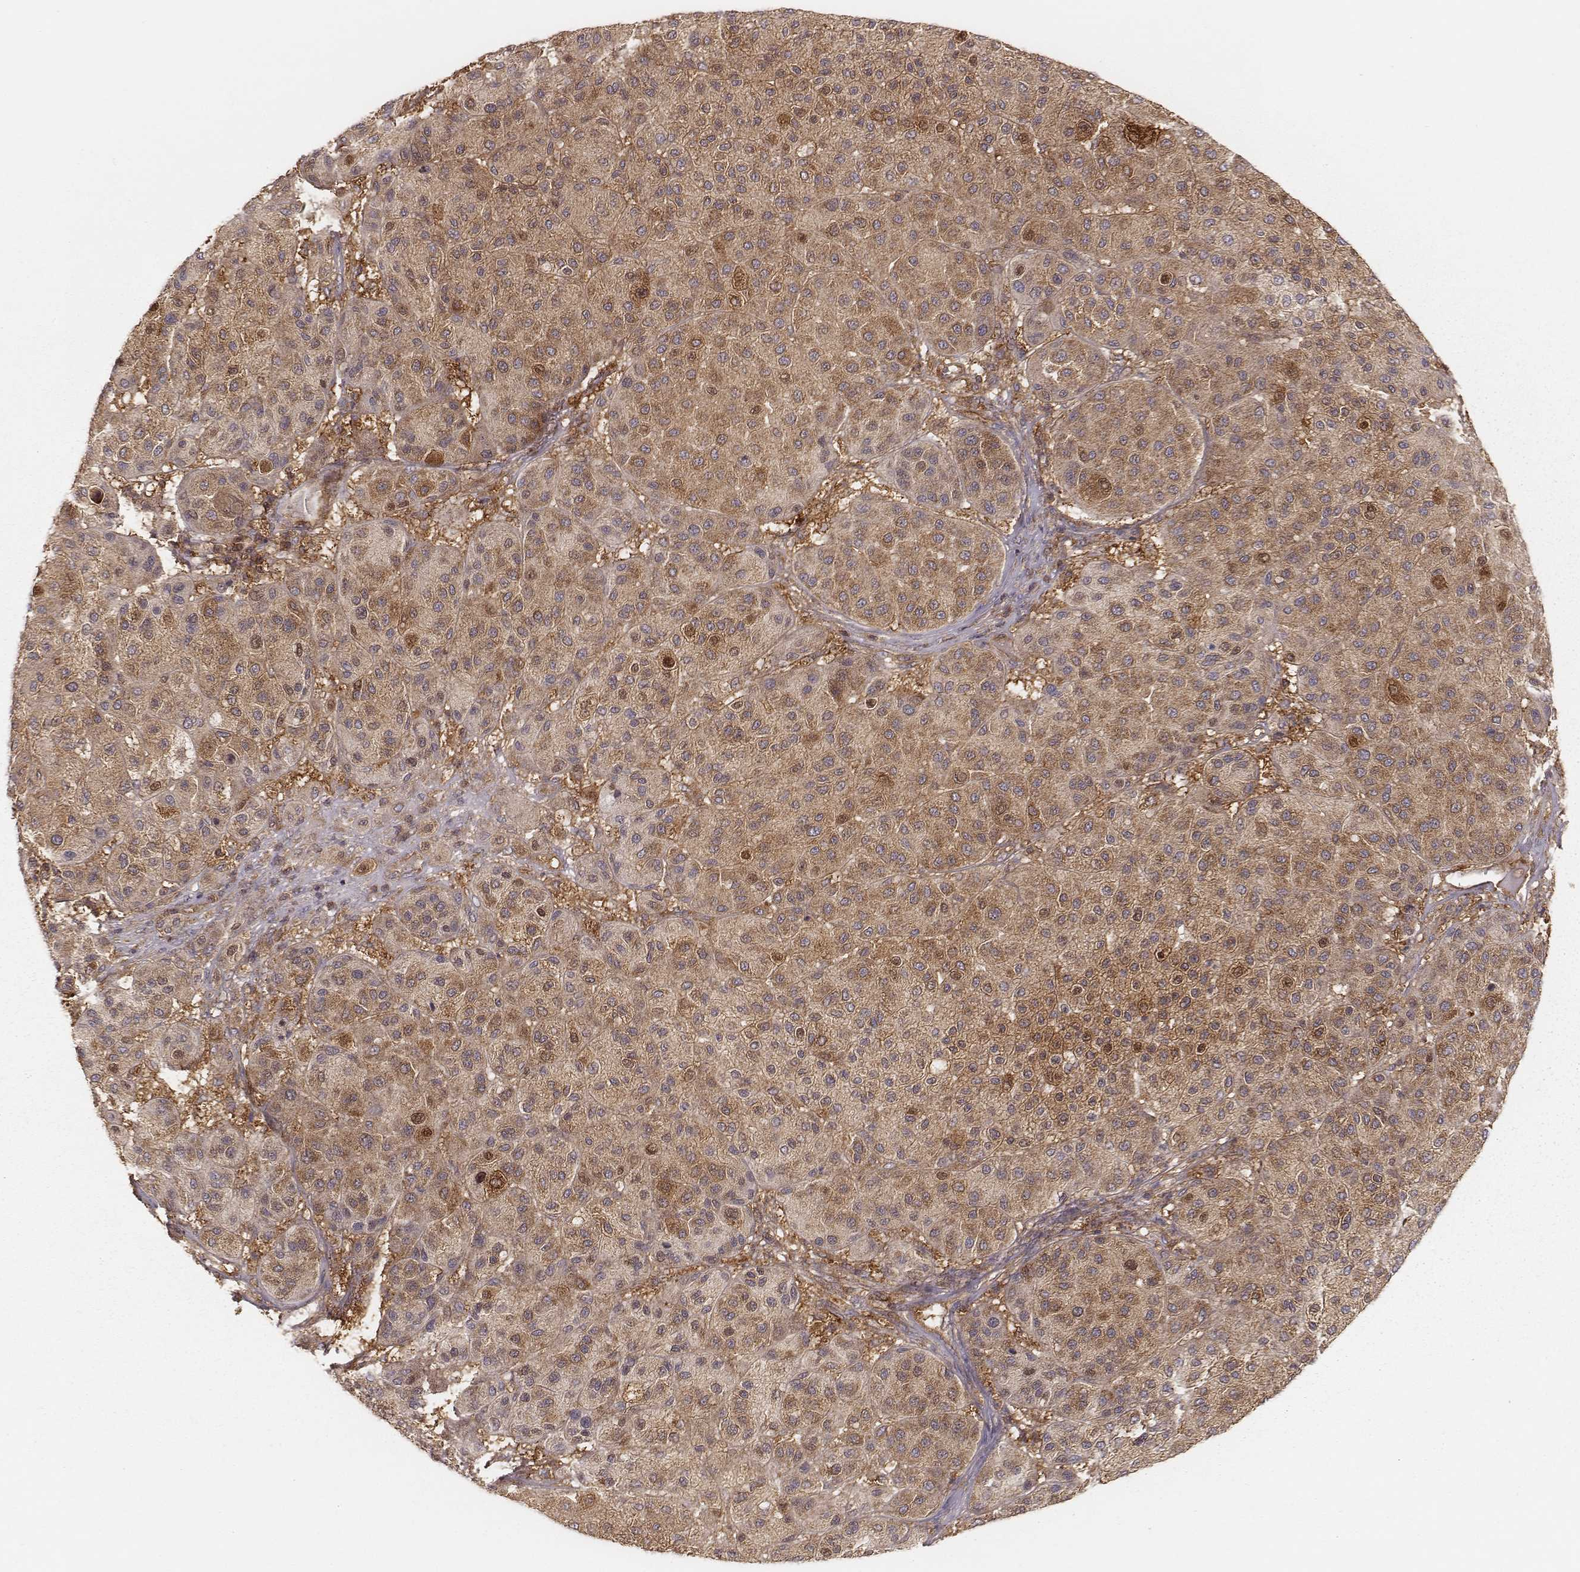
{"staining": {"intensity": "moderate", "quantity": ">75%", "location": "cytoplasmic/membranous"}, "tissue": "melanoma", "cell_type": "Tumor cells", "image_type": "cancer", "snomed": [{"axis": "morphology", "description": "Malignant melanoma, Metastatic site"}, {"axis": "topography", "description": "Smooth muscle"}], "caption": "Immunohistochemical staining of melanoma exhibits medium levels of moderate cytoplasmic/membranous protein staining in approximately >75% of tumor cells.", "gene": "CARS1", "patient": {"sex": "male", "age": 41}}